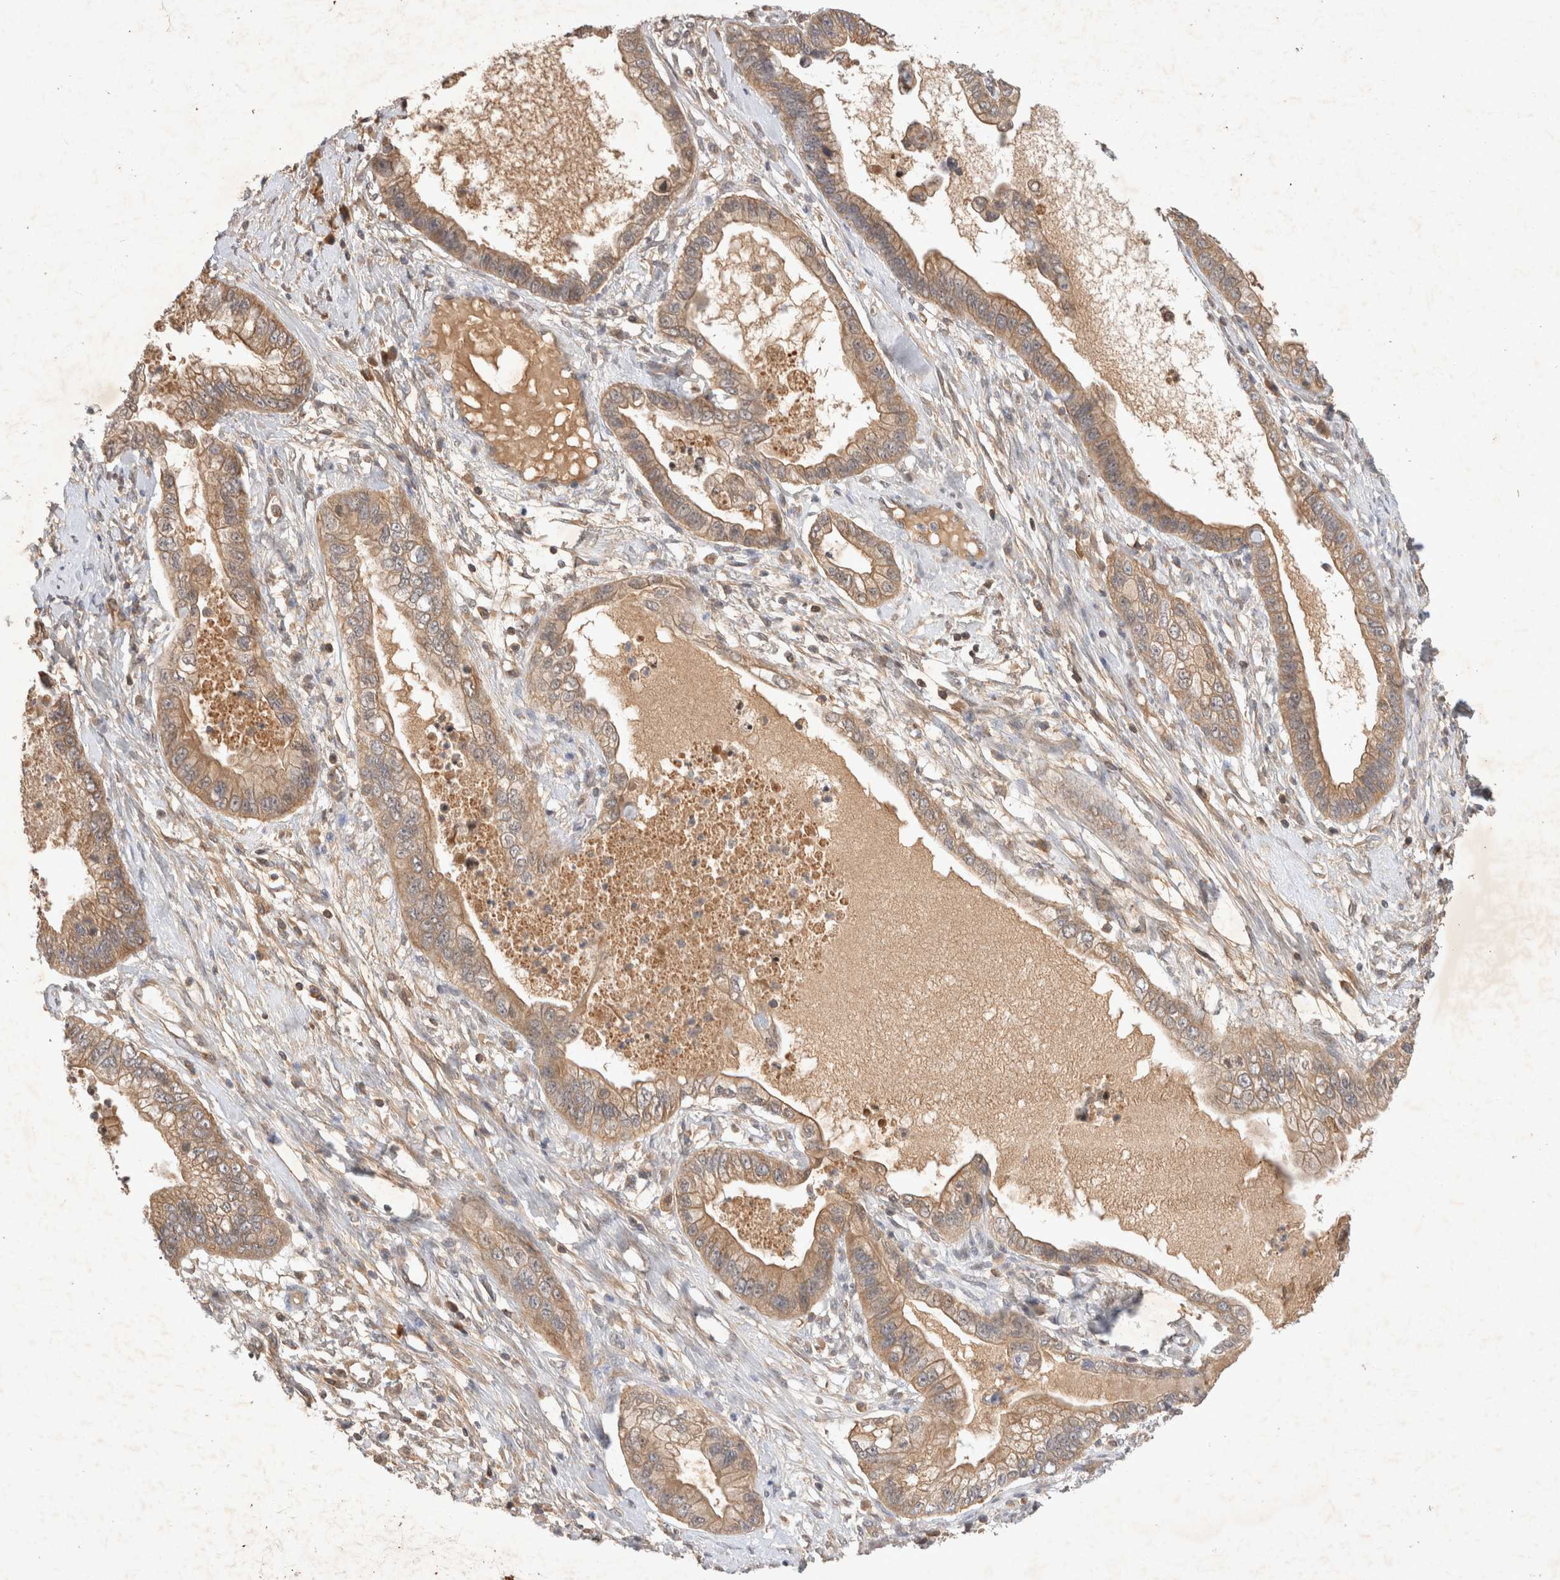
{"staining": {"intensity": "weak", "quantity": ">75%", "location": "cytoplasmic/membranous"}, "tissue": "cervical cancer", "cell_type": "Tumor cells", "image_type": "cancer", "snomed": [{"axis": "morphology", "description": "Adenocarcinoma, NOS"}, {"axis": "topography", "description": "Cervix"}], "caption": "Protein expression by immunohistochemistry demonstrates weak cytoplasmic/membranous expression in approximately >75% of tumor cells in cervical cancer (adenocarcinoma).", "gene": "YES1", "patient": {"sex": "female", "age": 44}}